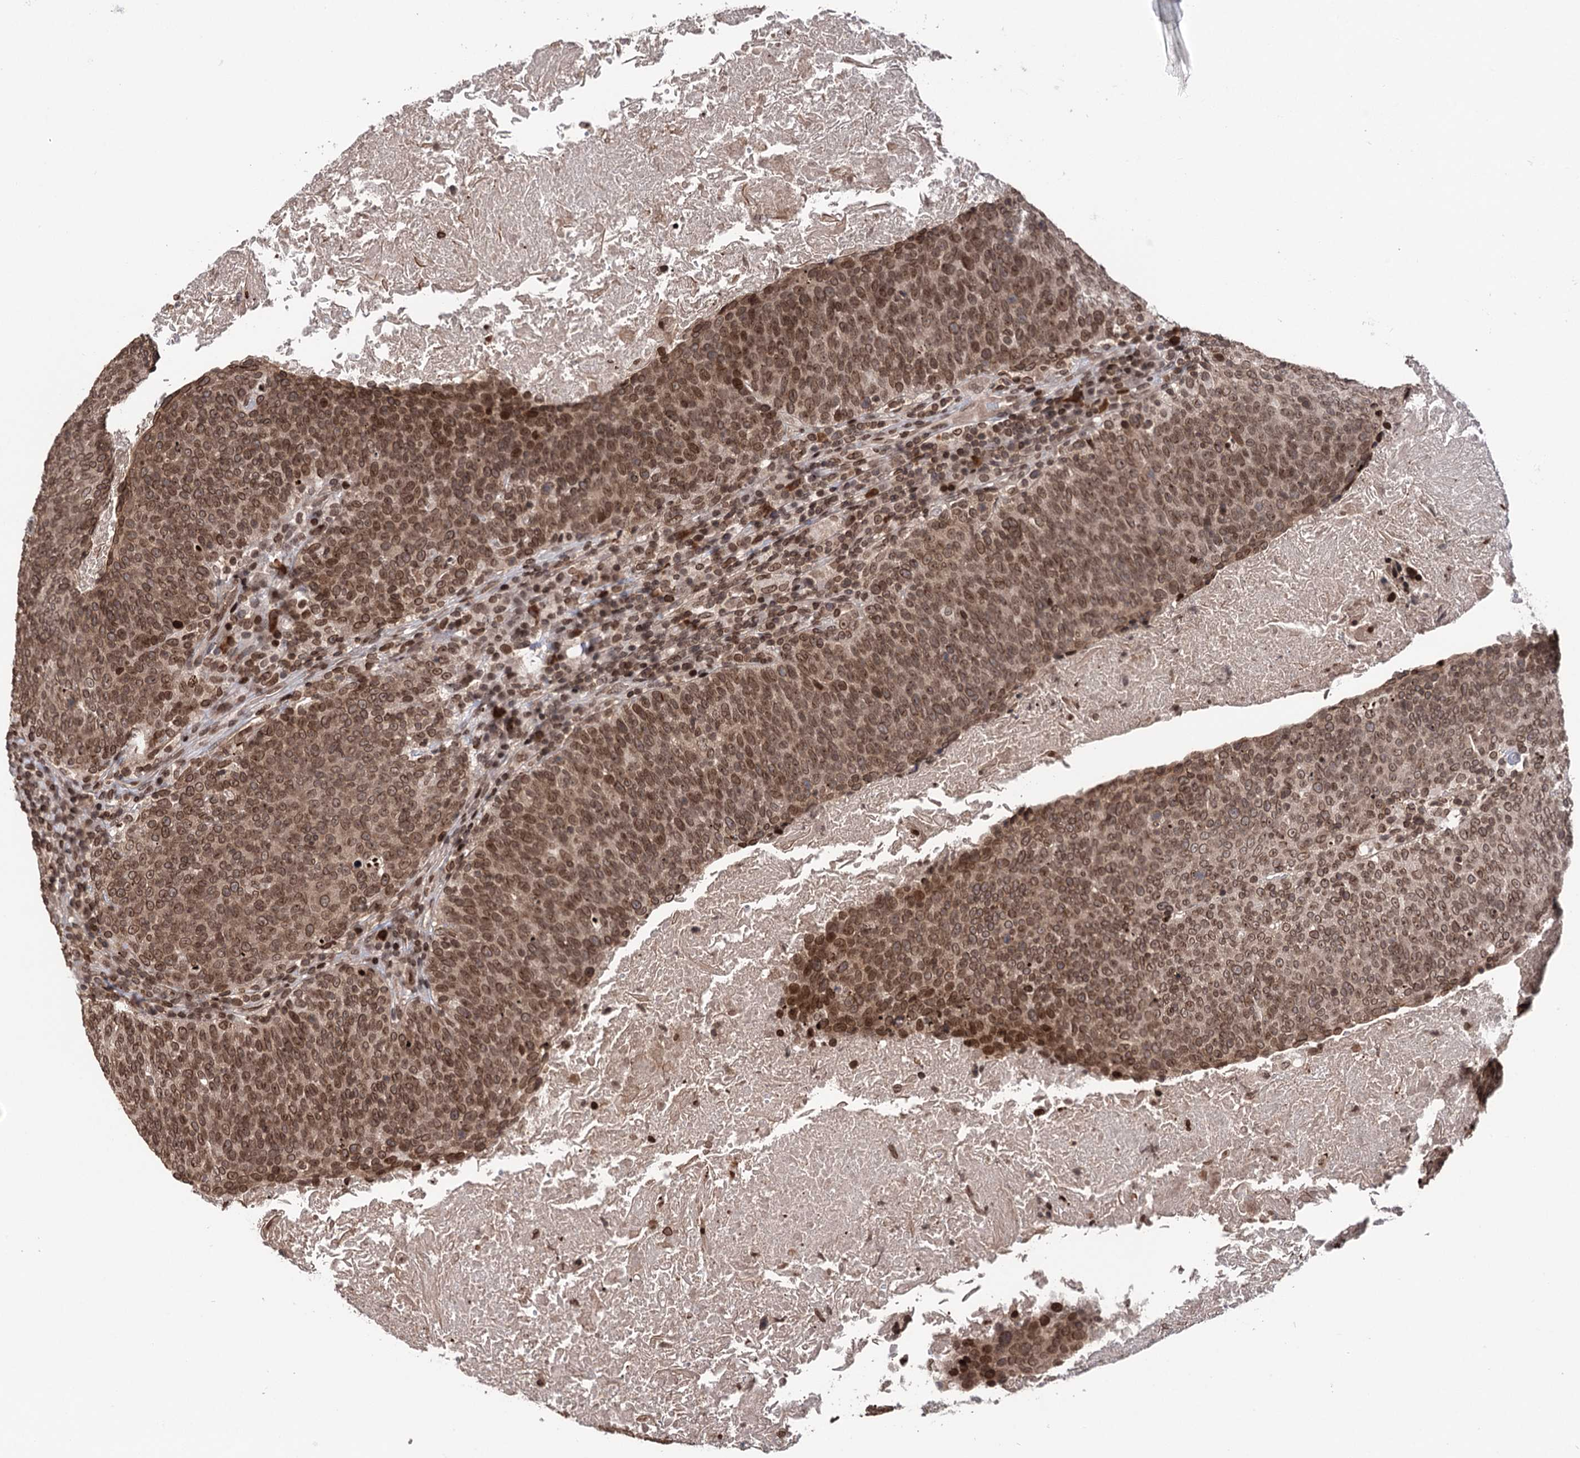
{"staining": {"intensity": "moderate", "quantity": ">75%", "location": "nuclear"}, "tissue": "head and neck cancer", "cell_type": "Tumor cells", "image_type": "cancer", "snomed": [{"axis": "morphology", "description": "Squamous cell carcinoma, NOS"}, {"axis": "morphology", "description": "Squamous cell carcinoma, metastatic, NOS"}, {"axis": "topography", "description": "Lymph node"}, {"axis": "topography", "description": "Head-Neck"}], "caption": "This micrograph displays immunohistochemistry staining of head and neck cancer, with medium moderate nuclear expression in approximately >75% of tumor cells.", "gene": "CCDC77", "patient": {"sex": "male", "age": 62}}